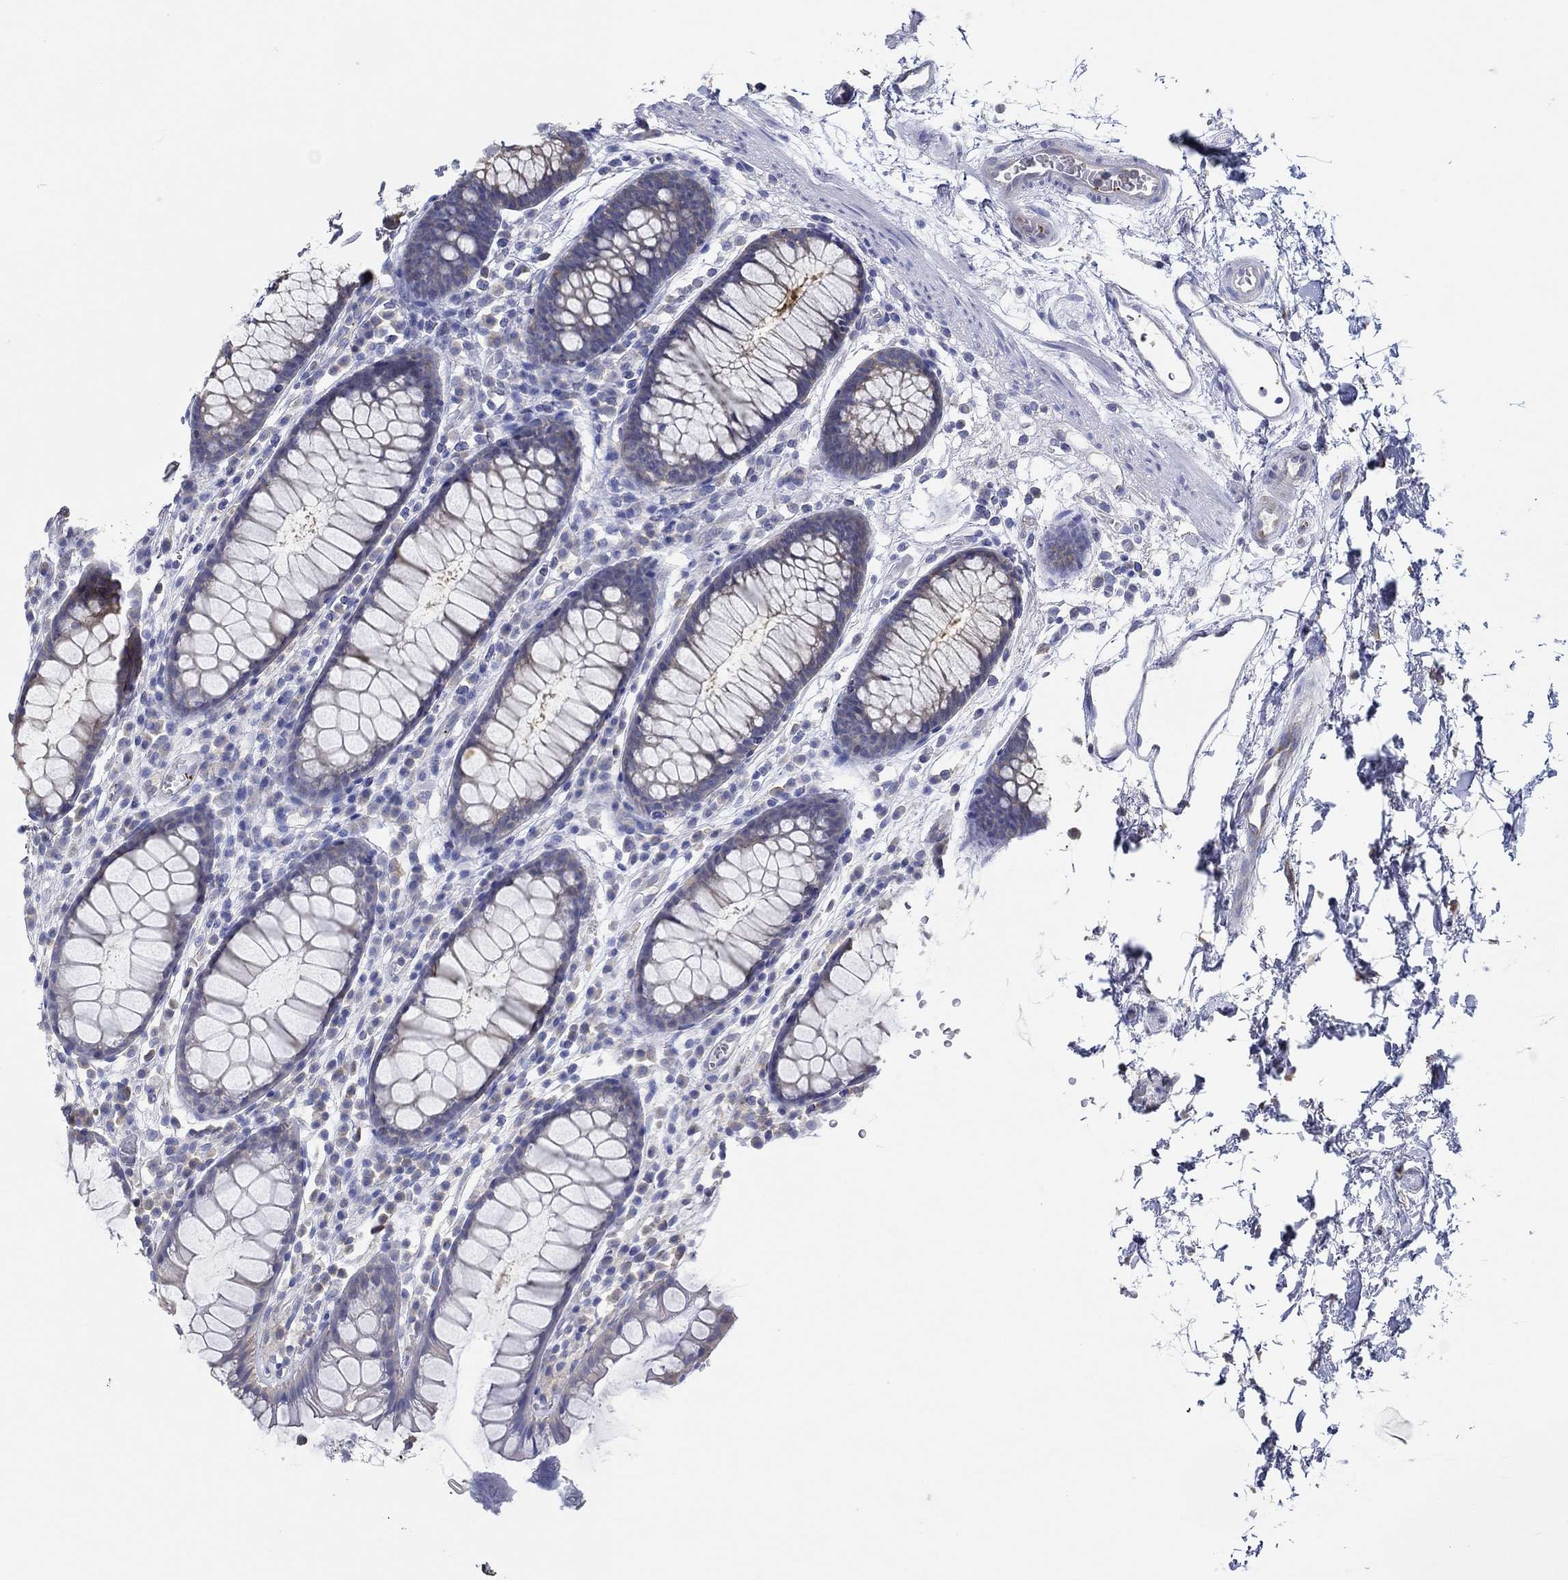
{"staining": {"intensity": "negative", "quantity": "none", "location": "none"}, "tissue": "colon", "cell_type": "Endothelial cells", "image_type": "normal", "snomed": [{"axis": "morphology", "description": "Normal tissue, NOS"}, {"axis": "topography", "description": "Colon"}], "caption": "Immunohistochemistry image of normal colon stained for a protein (brown), which demonstrates no positivity in endothelial cells.", "gene": "SLC27A3", "patient": {"sex": "male", "age": 76}}